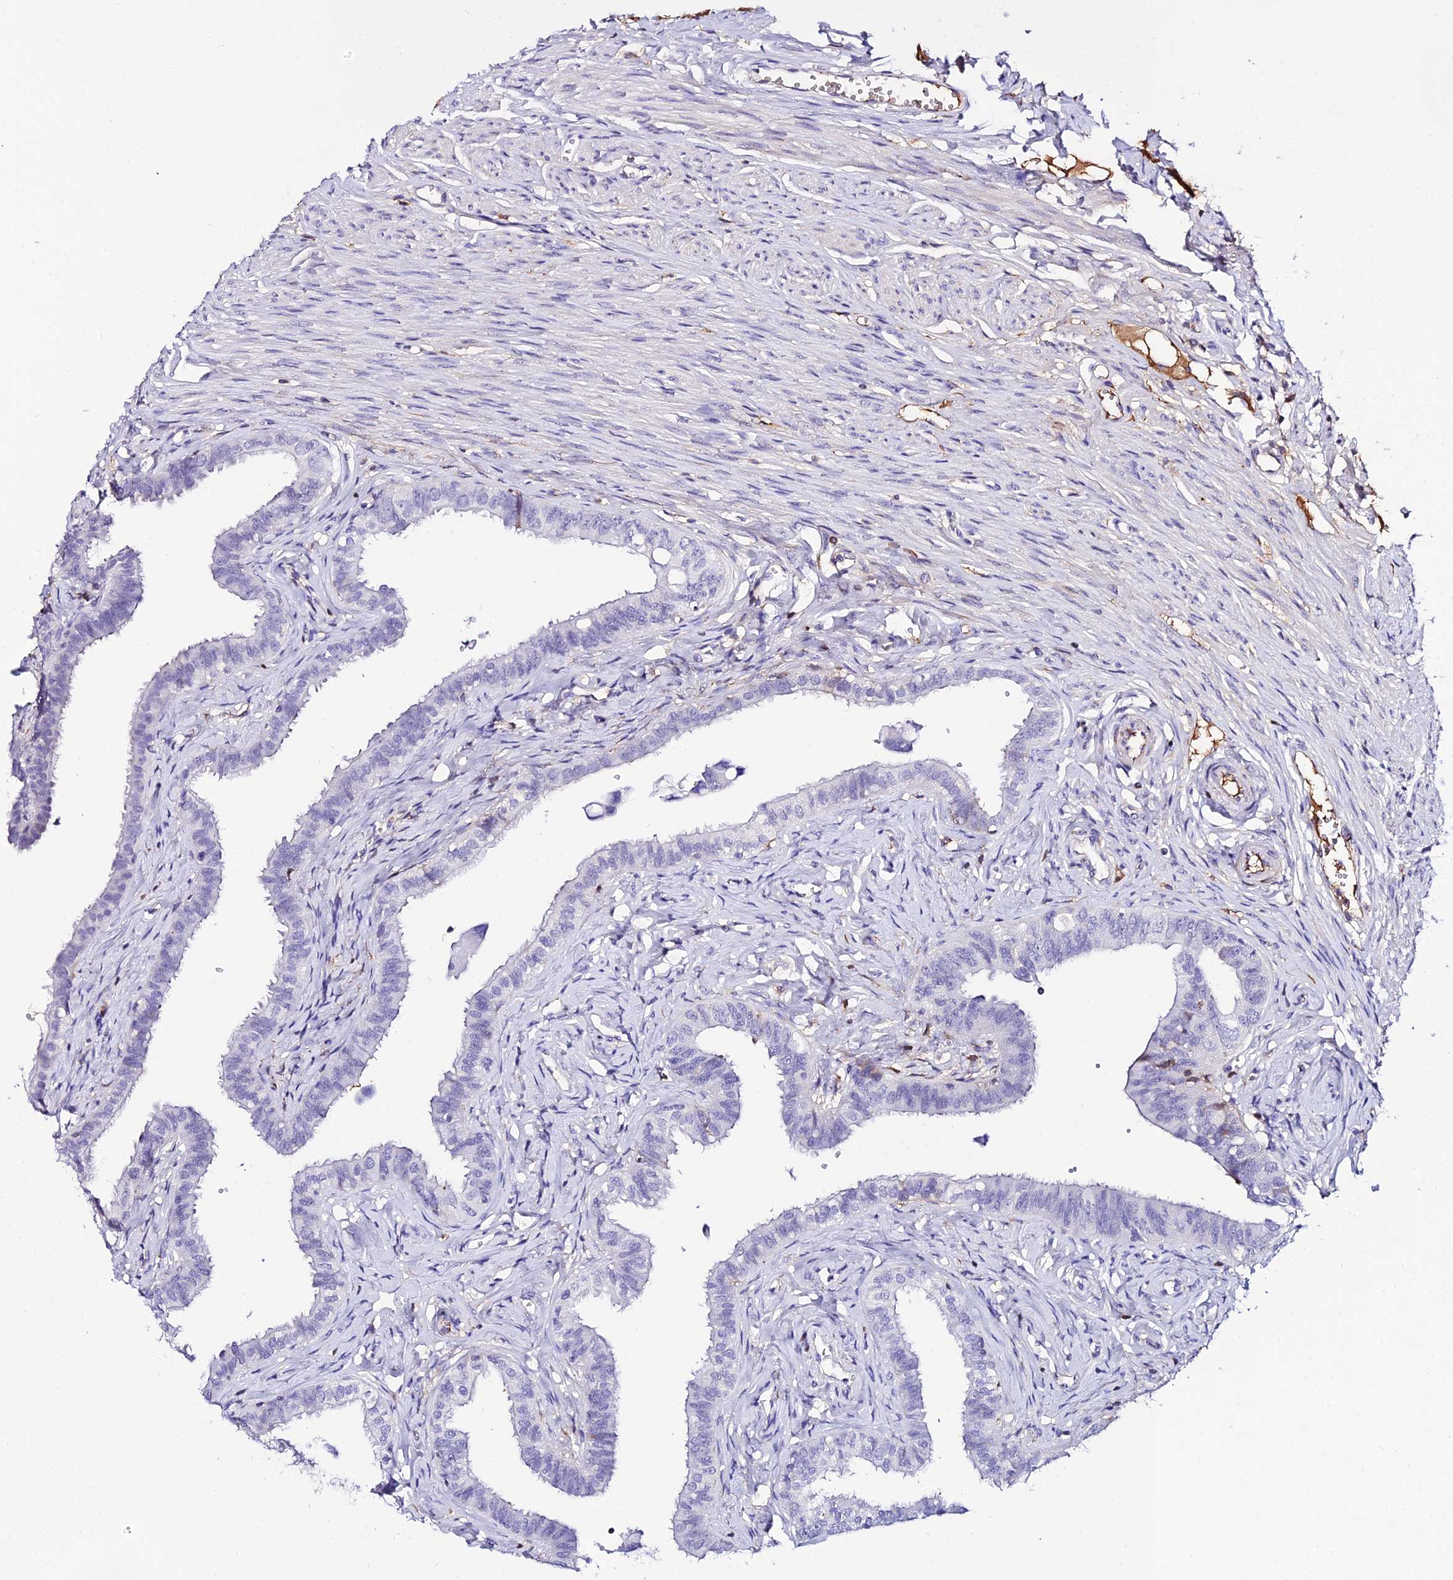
{"staining": {"intensity": "negative", "quantity": "none", "location": "none"}, "tissue": "fallopian tube", "cell_type": "Glandular cells", "image_type": "normal", "snomed": [{"axis": "morphology", "description": "Normal tissue, NOS"}, {"axis": "morphology", "description": "Carcinoma, NOS"}, {"axis": "topography", "description": "Fallopian tube"}, {"axis": "topography", "description": "Ovary"}], "caption": "Glandular cells are negative for brown protein staining in benign fallopian tube.", "gene": "DEFB132", "patient": {"sex": "female", "age": 59}}